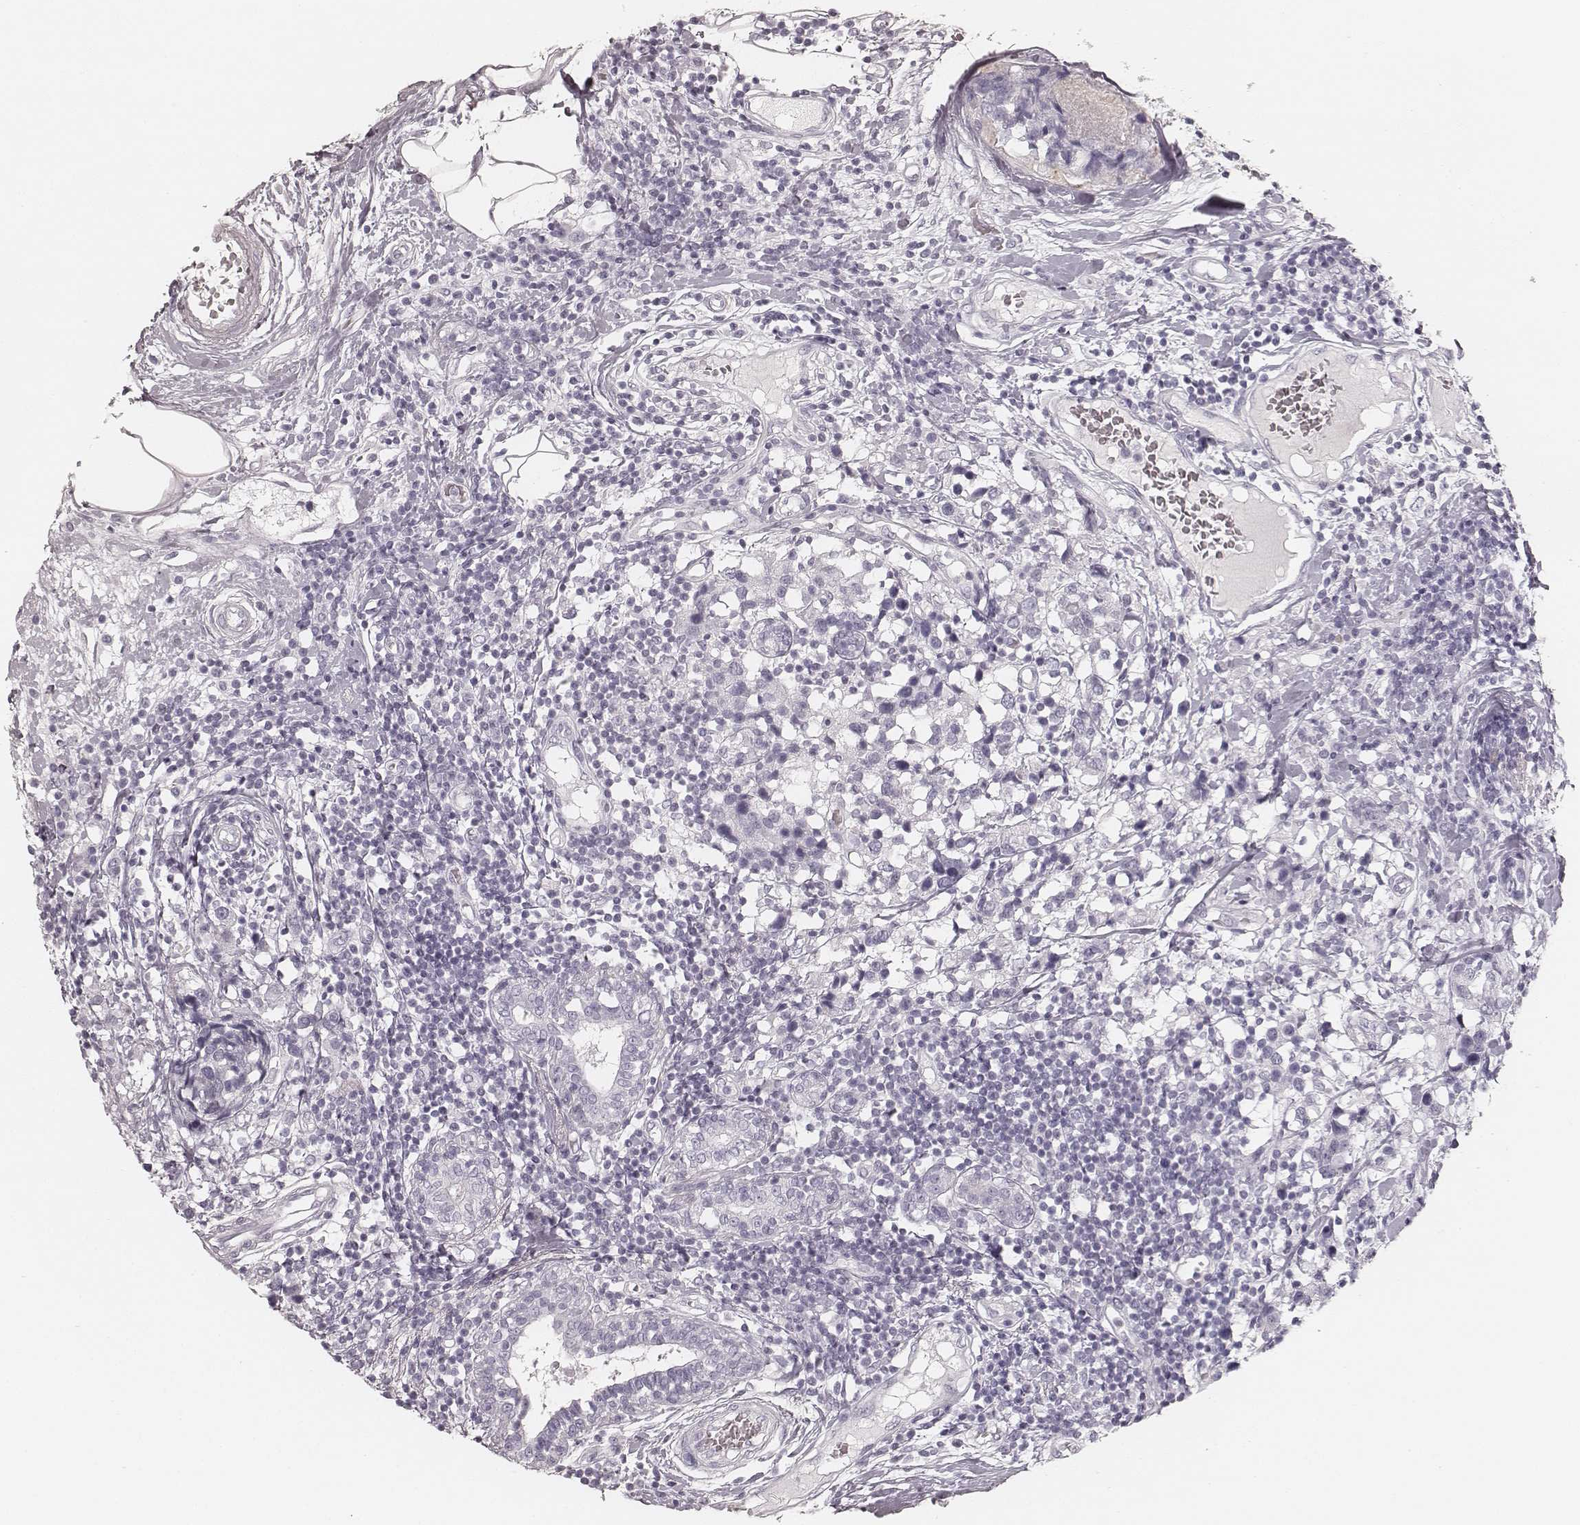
{"staining": {"intensity": "negative", "quantity": "none", "location": "none"}, "tissue": "breast cancer", "cell_type": "Tumor cells", "image_type": "cancer", "snomed": [{"axis": "morphology", "description": "Lobular carcinoma"}, {"axis": "topography", "description": "Breast"}], "caption": "Tumor cells are negative for brown protein staining in breast lobular carcinoma.", "gene": "KRT82", "patient": {"sex": "female", "age": 59}}